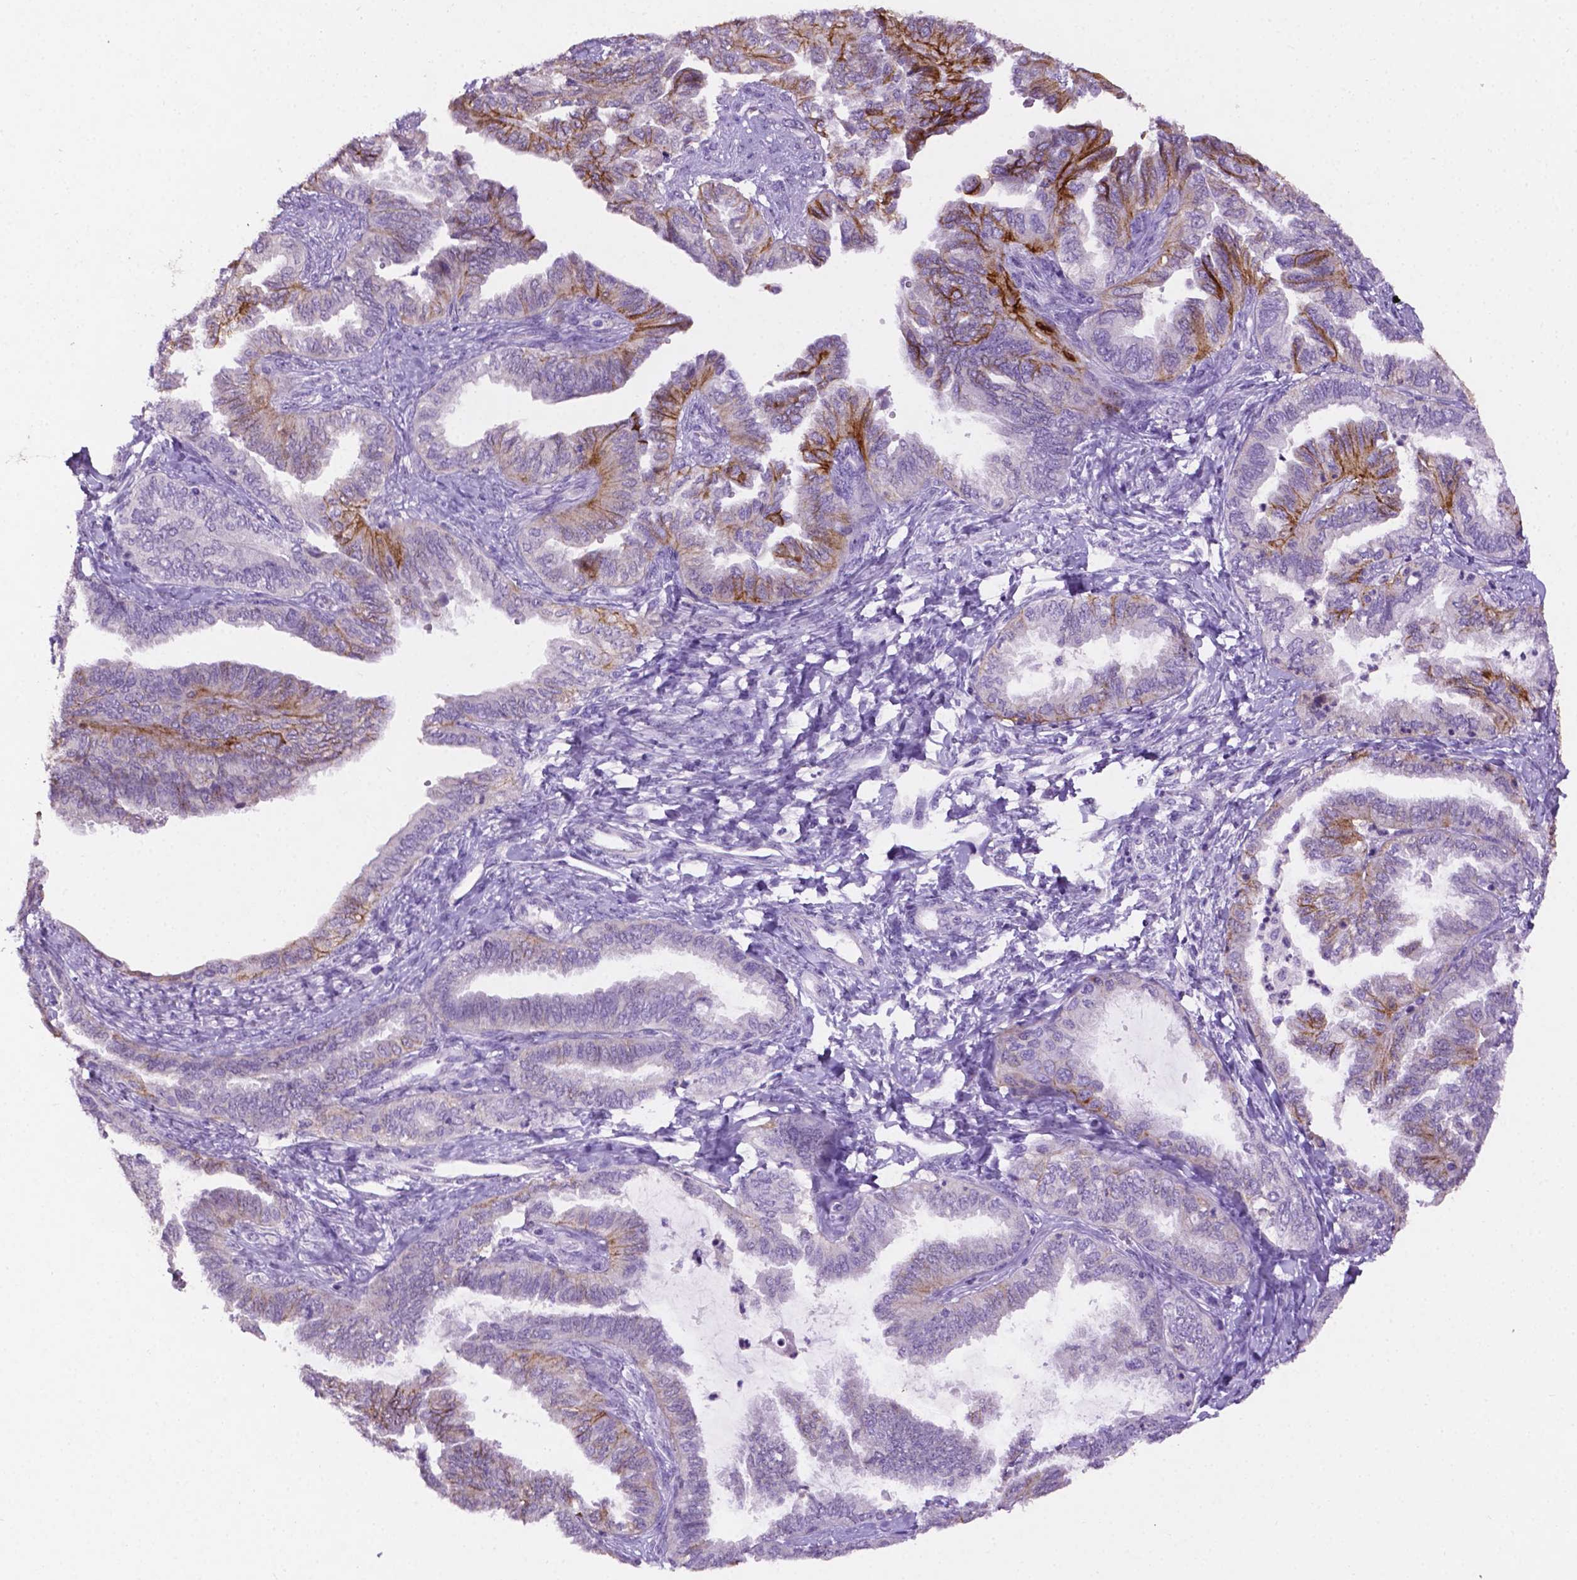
{"staining": {"intensity": "strong", "quantity": "<25%", "location": "cytoplasmic/membranous"}, "tissue": "ovarian cancer", "cell_type": "Tumor cells", "image_type": "cancer", "snomed": [{"axis": "morphology", "description": "Carcinoma, endometroid"}, {"axis": "topography", "description": "Ovary"}], "caption": "Immunohistochemical staining of endometroid carcinoma (ovarian) exhibits medium levels of strong cytoplasmic/membranous protein staining in approximately <25% of tumor cells.", "gene": "TACSTD2", "patient": {"sex": "female", "age": 70}}